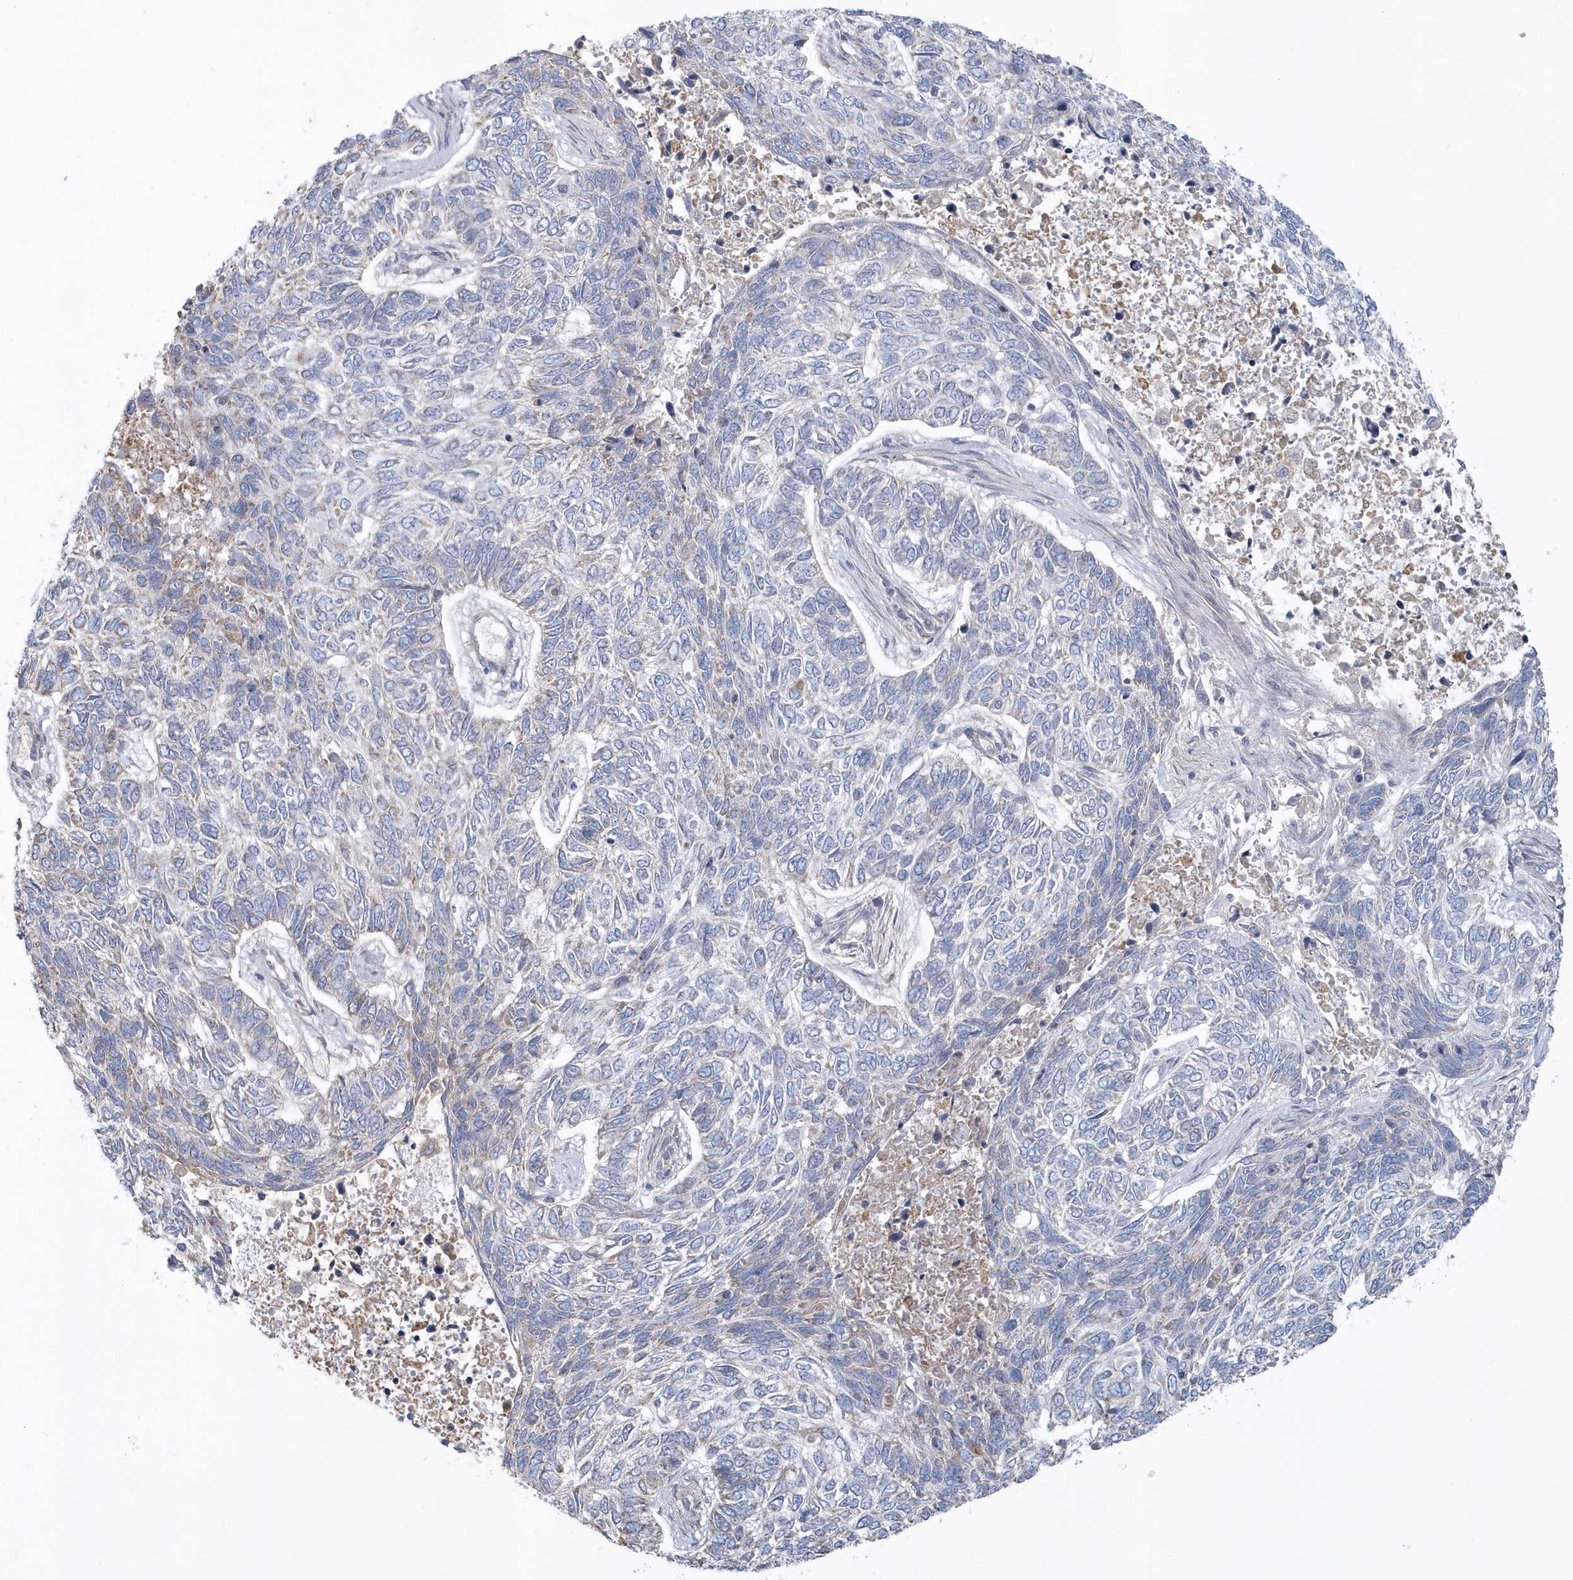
{"staining": {"intensity": "negative", "quantity": "none", "location": "none"}, "tissue": "skin cancer", "cell_type": "Tumor cells", "image_type": "cancer", "snomed": [{"axis": "morphology", "description": "Basal cell carcinoma"}, {"axis": "topography", "description": "Skin"}], "caption": "Histopathology image shows no protein expression in tumor cells of skin cancer (basal cell carcinoma) tissue.", "gene": "SPATA18", "patient": {"sex": "female", "age": 65}}